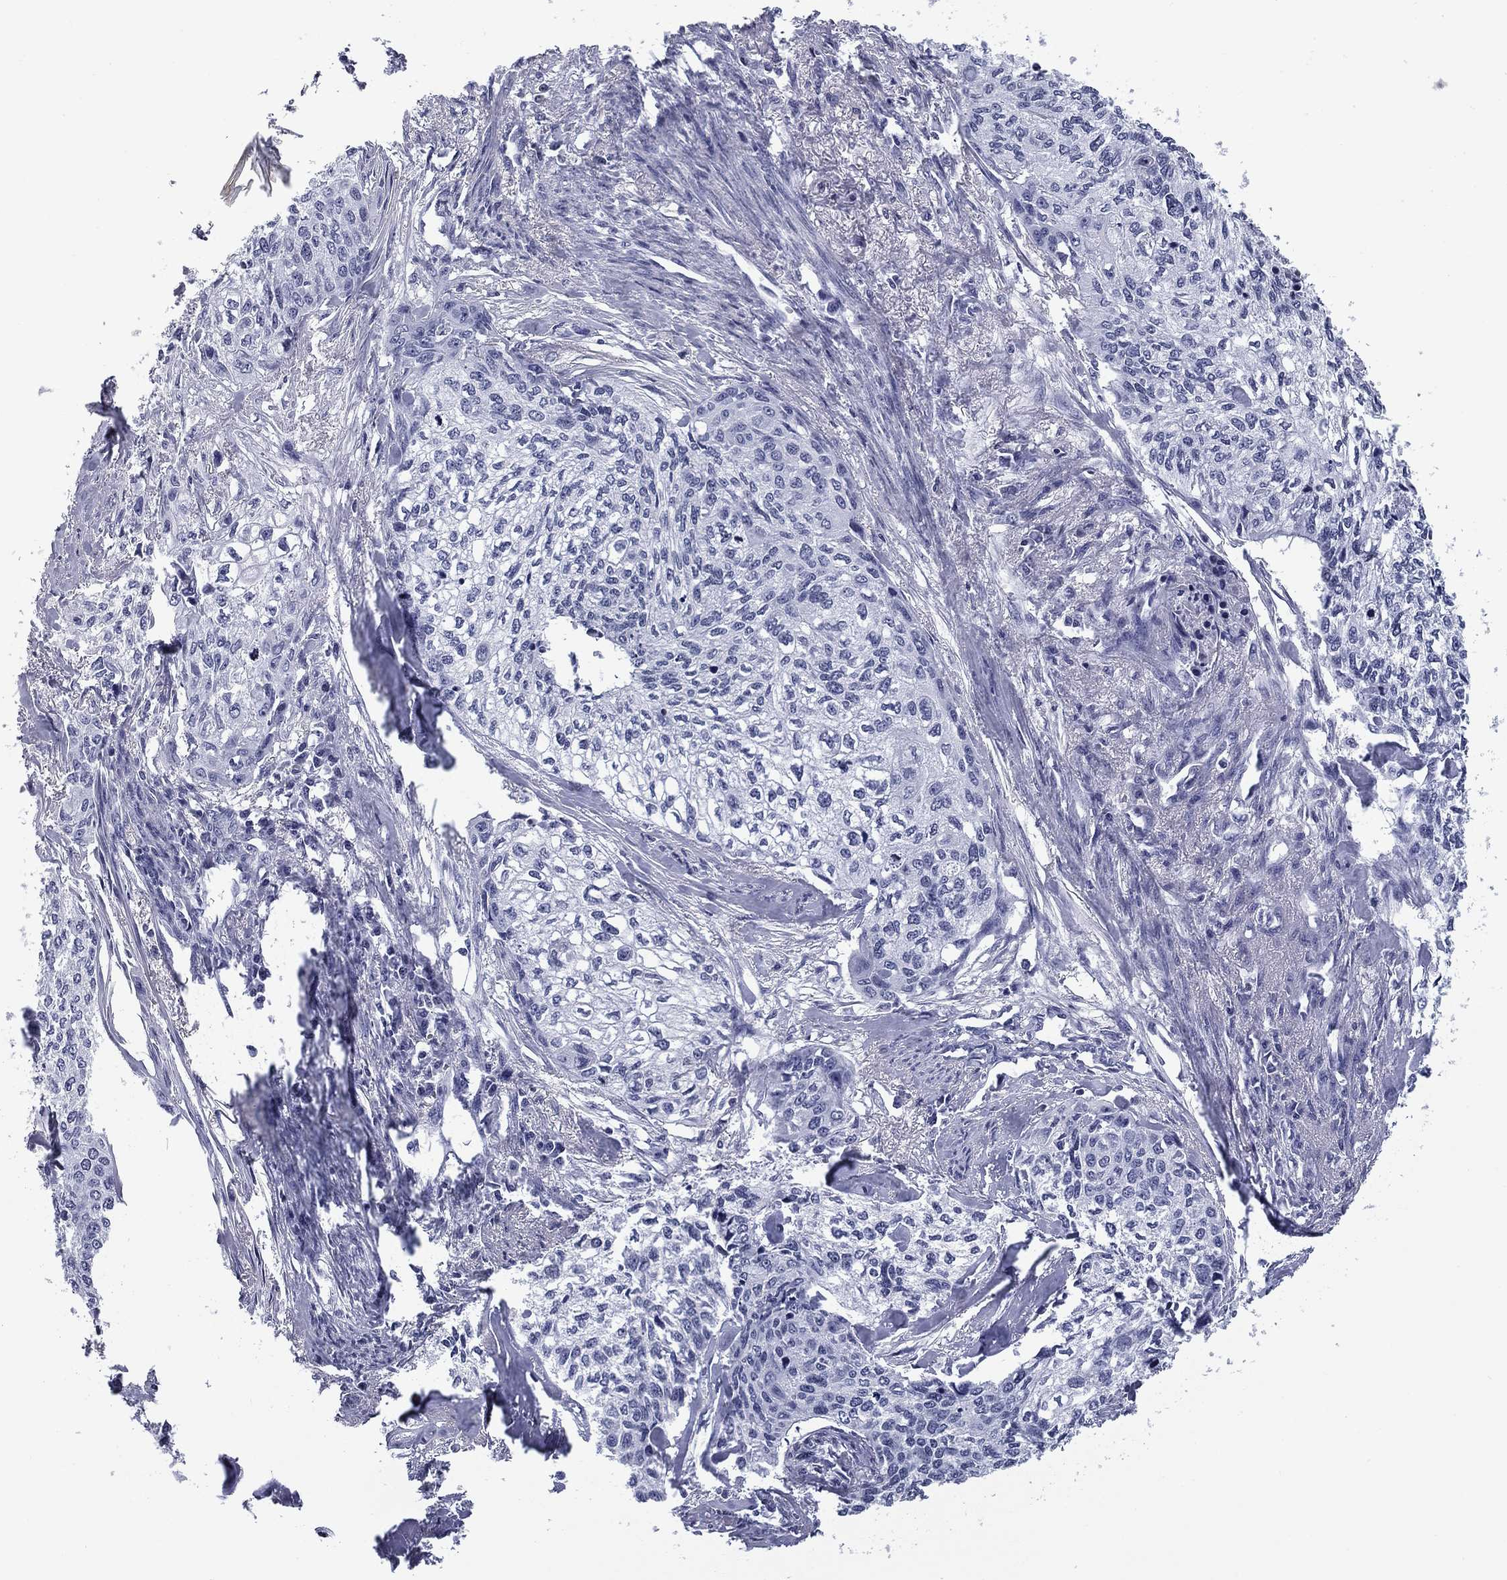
{"staining": {"intensity": "negative", "quantity": "none", "location": "none"}, "tissue": "cervical cancer", "cell_type": "Tumor cells", "image_type": "cancer", "snomed": [{"axis": "morphology", "description": "Squamous cell carcinoma, NOS"}, {"axis": "topography", "description": "Cervix"}], "caption": "An immunohistochemistry image of squamous cell carcinoma (cervical) is shown. There is no staining in tumor cells of squamous cell carcinoma (cervical).", "gene": "CCDC144A", "patient": {"sex": "female", "age": 58}}